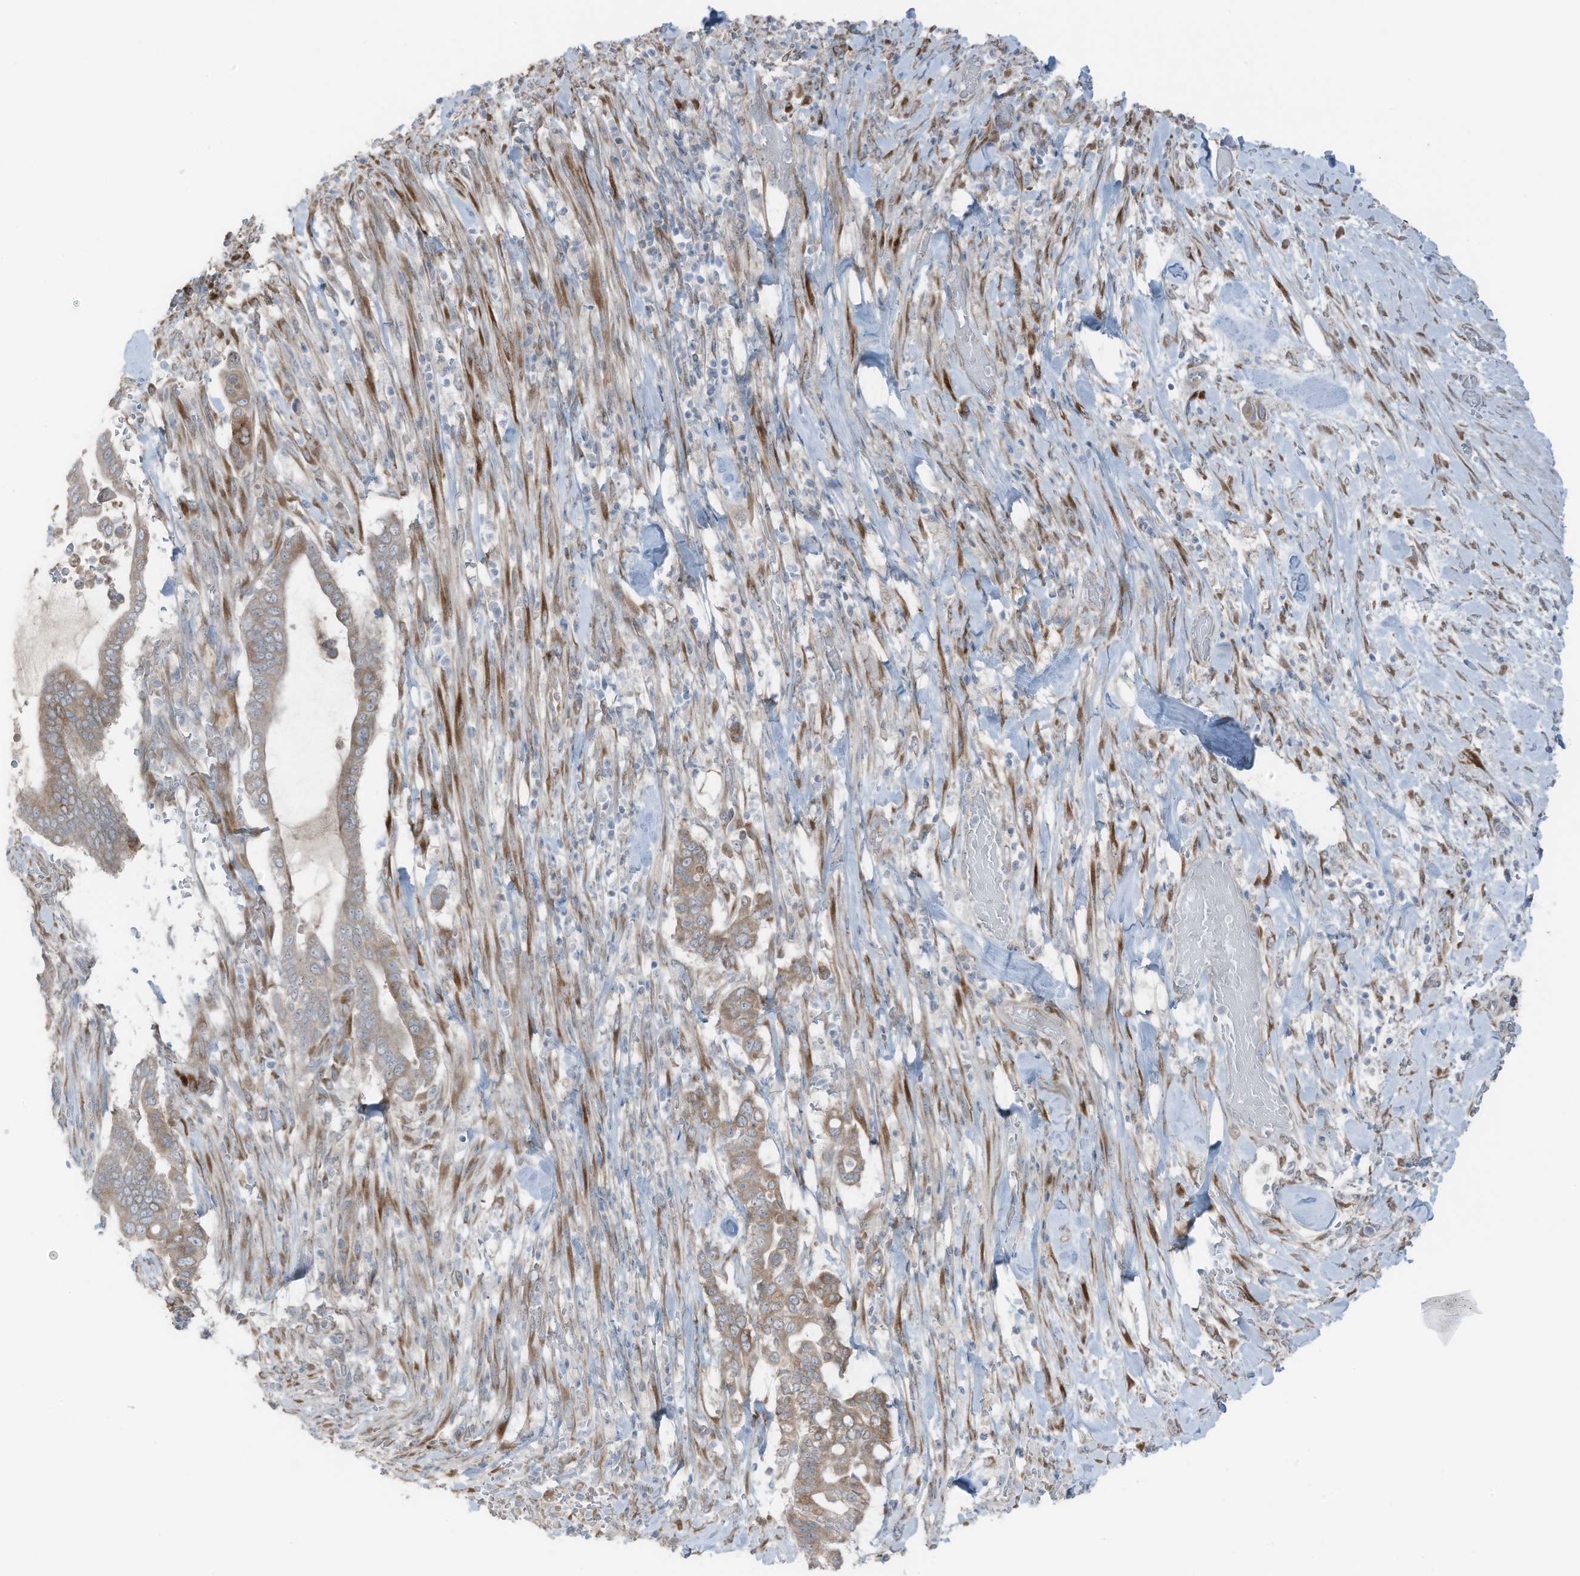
{"staining": {"intensity": "weak", "quantity": ">75%", "location": "cytoplasmic/membranous"}, "tissue": "pancreatic cancer", "cell_type": "Tumor cells", "image_type": "cancer", "snomed": [{"axis": "morphology", "description": "Adenocarcinoma, NOS"}, {"axis": "topography", "description": "Pancreas"}], "caption": "A low amount of weak cytoplasmic/membranous staining is appreciated in about >75% of tumor cells in pancreatic adenocarcinoma tissue. (DAB = brown stain, brightfield microscopy at high magnification).", "gene": "ARHGEF33", "patient": {"sex": "male", "age": 68}}